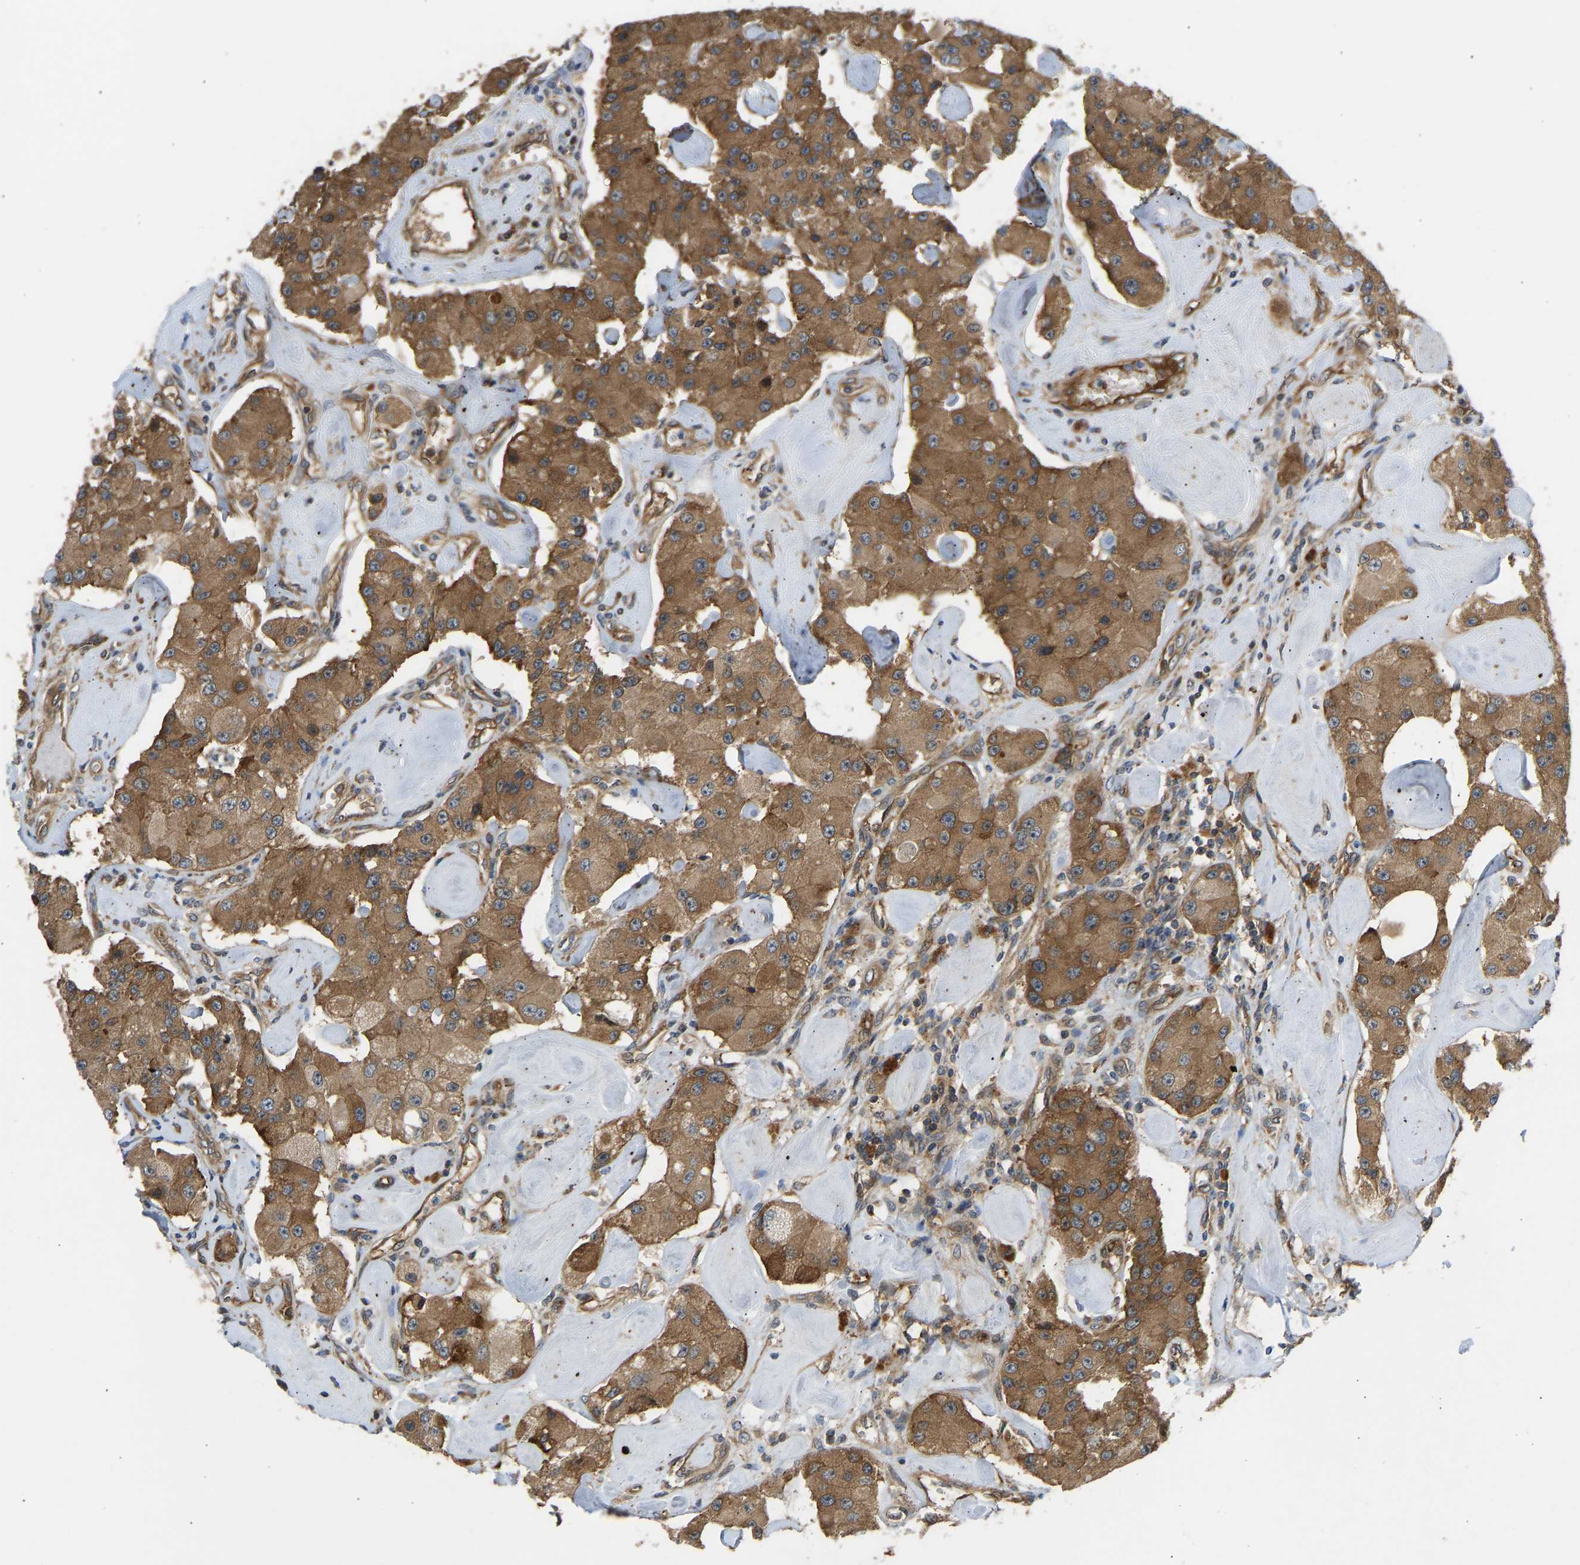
{"staining": {"intensity": "moderate", "quantity": ">75%", "location": "cytoplasmic/membranous"}, "tissue": "carcinoid", "cell_type": "Tumor cells", "image_type": "cancer", "snomed": [{"axis": "morphology", "description": "Carcinoid, malignant, NOS"}, {"axis": "topography", "description": "Pancreas"}], "caption": "There is medium levels of moderate cytoplasmic/membranous staining in tumor cells of malignant carcinoid, as demonstrated by immunohistochemical staining (brown color).", "gene": "RASGRF2", "patient": {"sex": "male", "age": 41}}